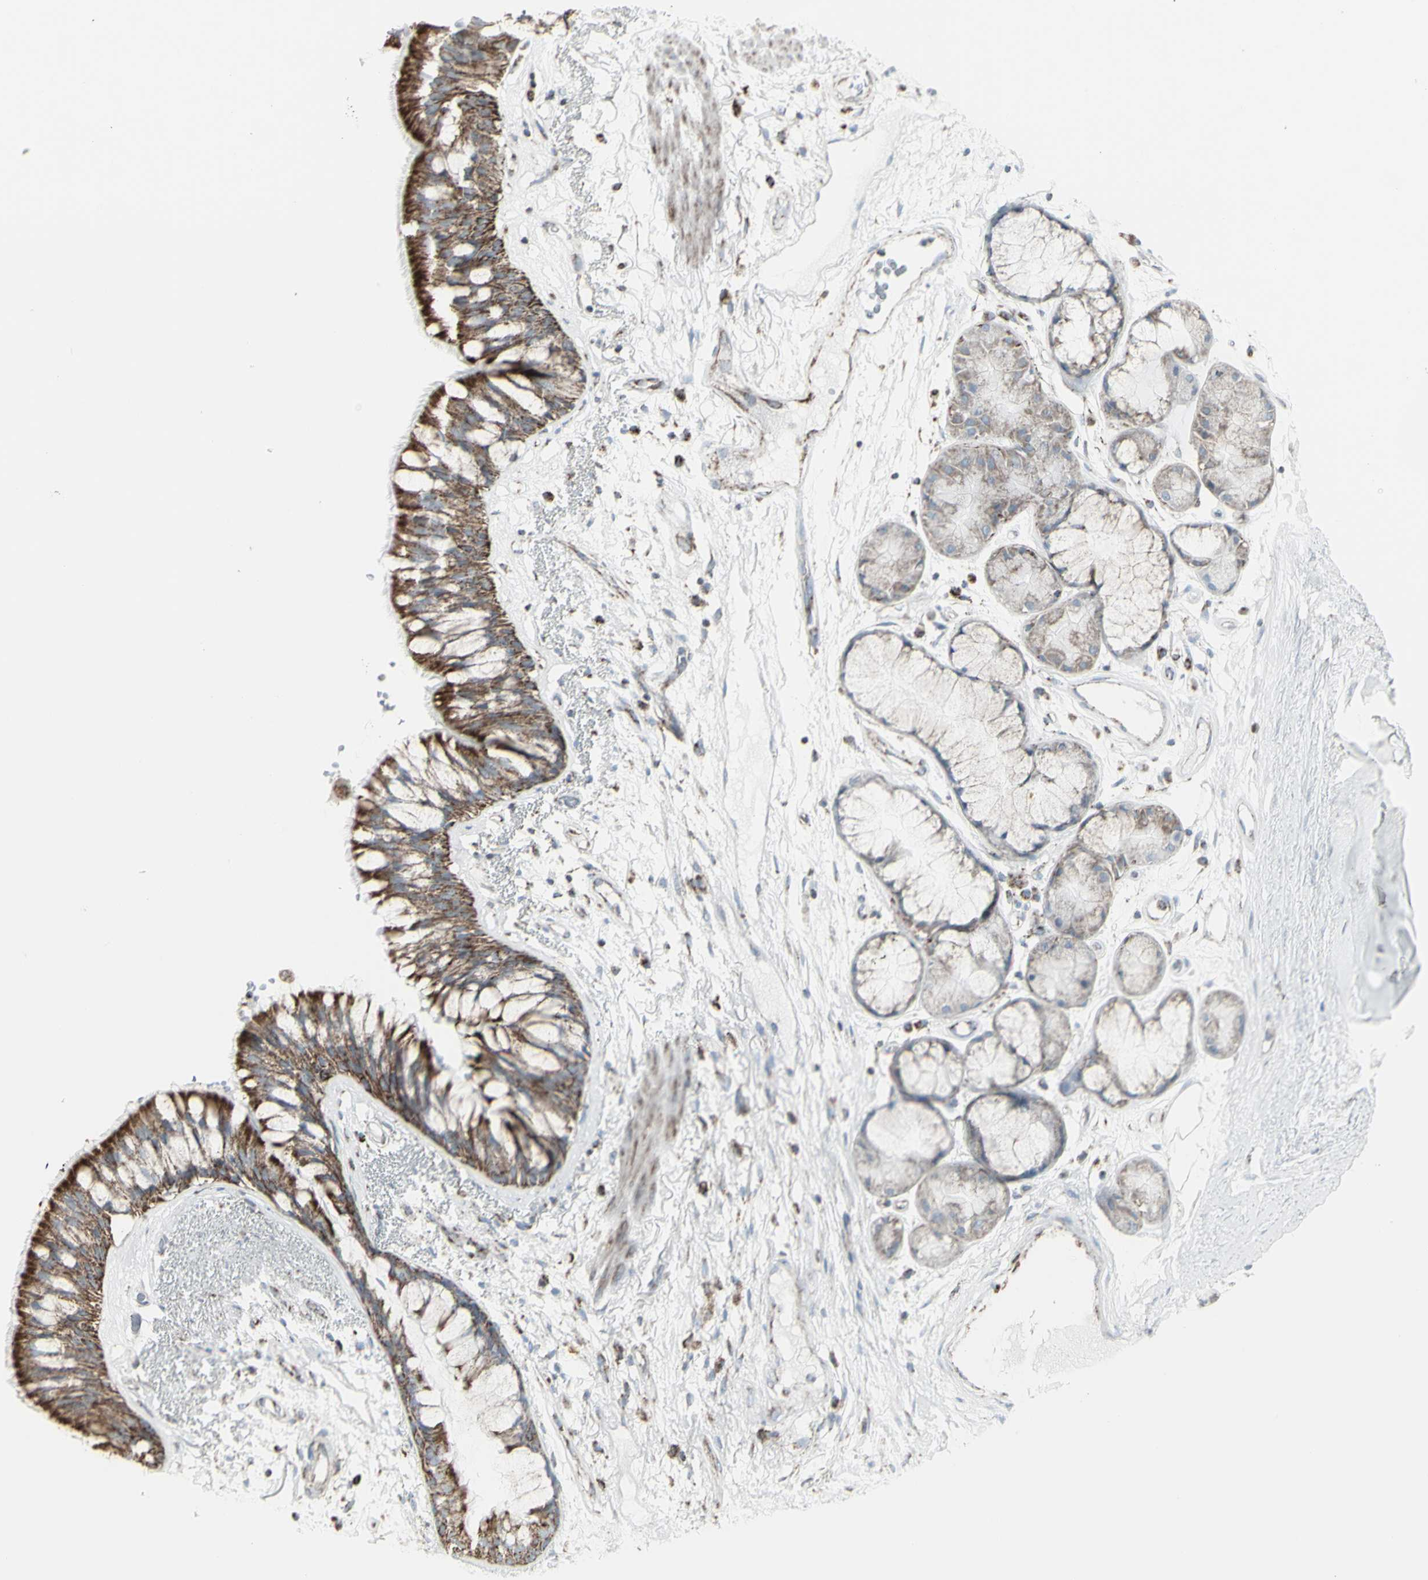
{"staining": {"intensity": "strong", "quantity": ">75%", "location": "cytoplasmic/membranous"}, "tissue": "bronchus", "cell_type": "Respiratory epithelial cells", "image_type": "normal", "snomed": [{"axis": "morphology", "description": "Normal tissue, NOS"}, {"axis": "topography", "description": "Bronchus"}], "caption": "This image displays IHC staining of normal human bronchus, with high strong cytoplasmic/membranous positivity in approximately >75% of respiratory epithelial cells.", "gene": "PLGRKT", "patient": {"sex": "male", "age": 66}}